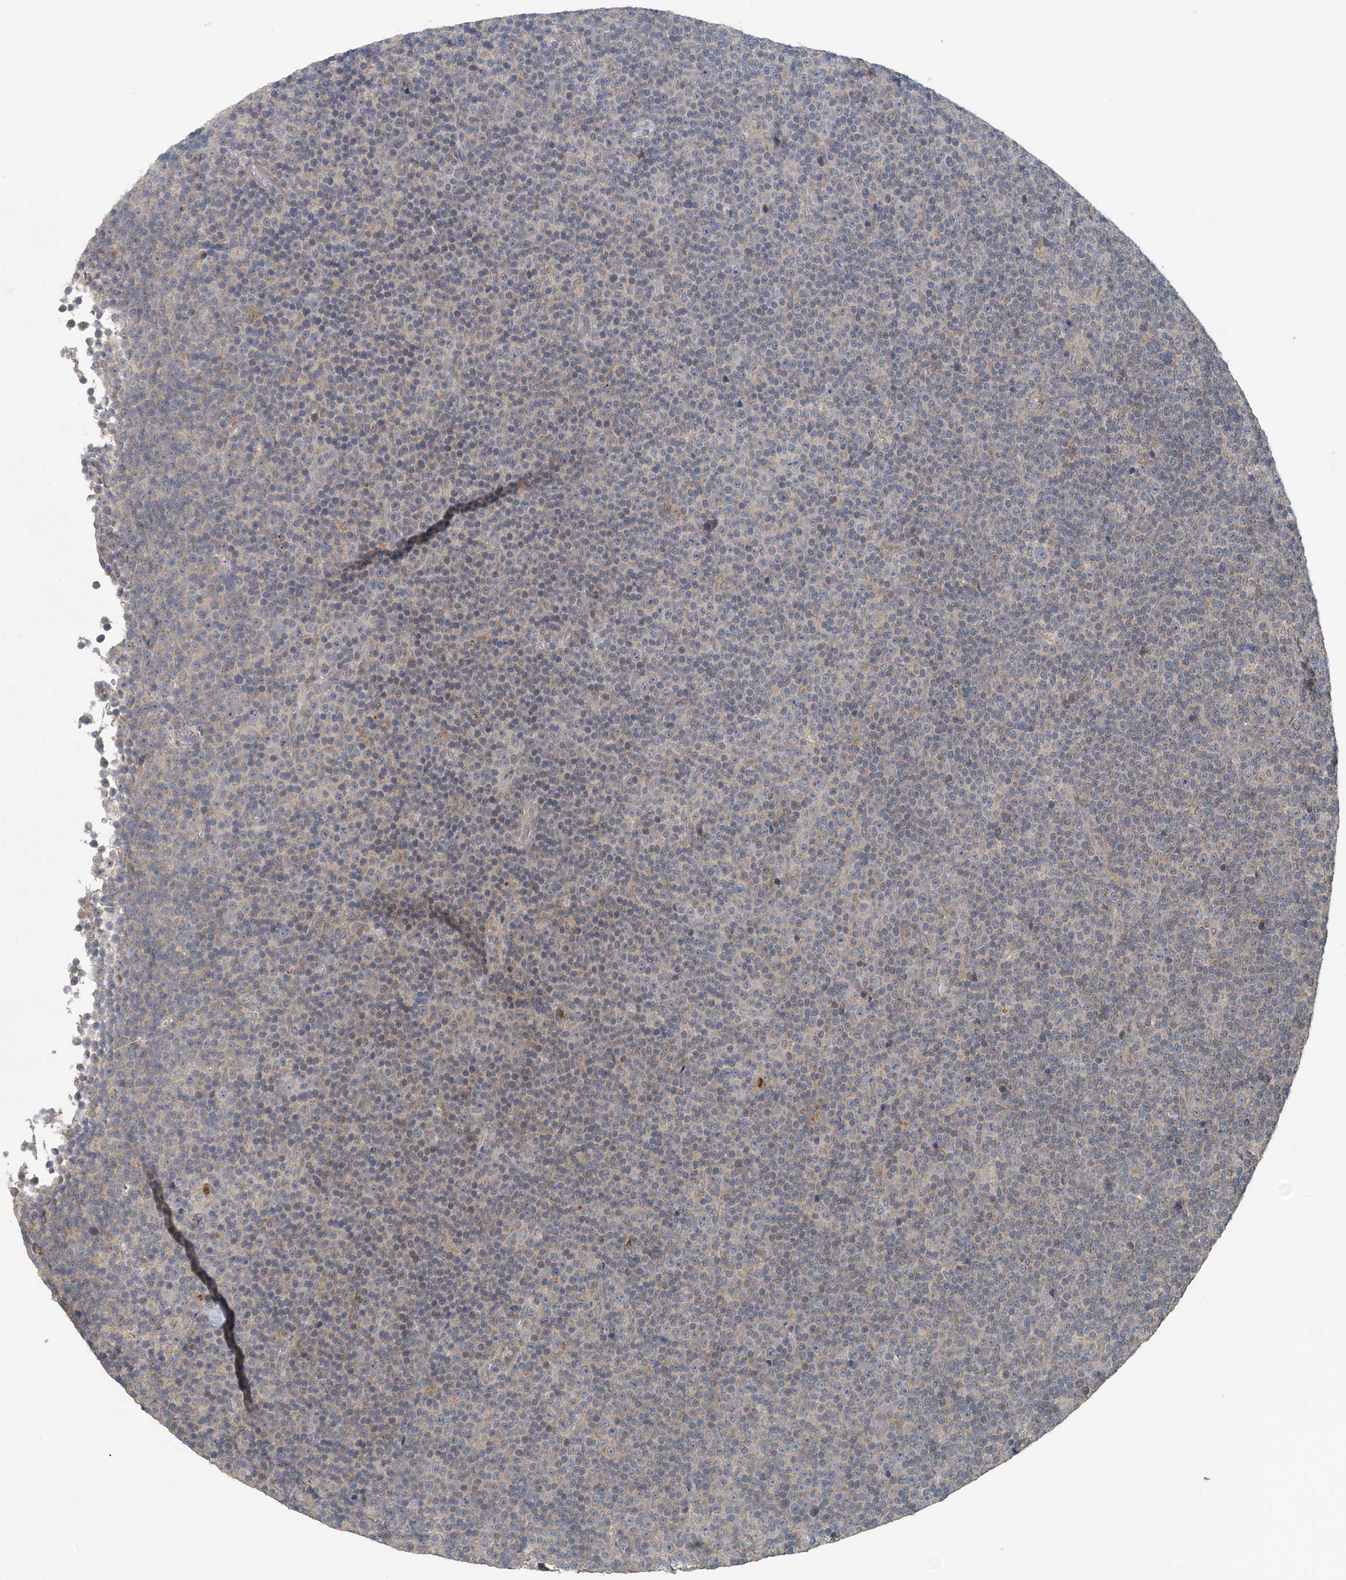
{"staining": {"intensity": "negative", "quantity": "none", "location": "none"}, "tissue": "lymphoma", "cell_type": "Tumor cells", "image_type": "cancer", "snomed": [{"axis": "morphology", "description": "Malignant lymphoma, non-Hodgkin's type, Low grade"}, {"axis": "topography", "description": "Lymph node"}], "caption": "Photomicrograph shows no significant protein staining in tumor cells of malignant lymphoma, non-Hodgkin's type (low-grade). The staining is performed using DAB (3,3'-diaminobenzidine) brown chromogen with nuclei counter-stained in using hematoxylin.", "gene": "MYO9B", "patient": {"sex": "female", "age": 67}}